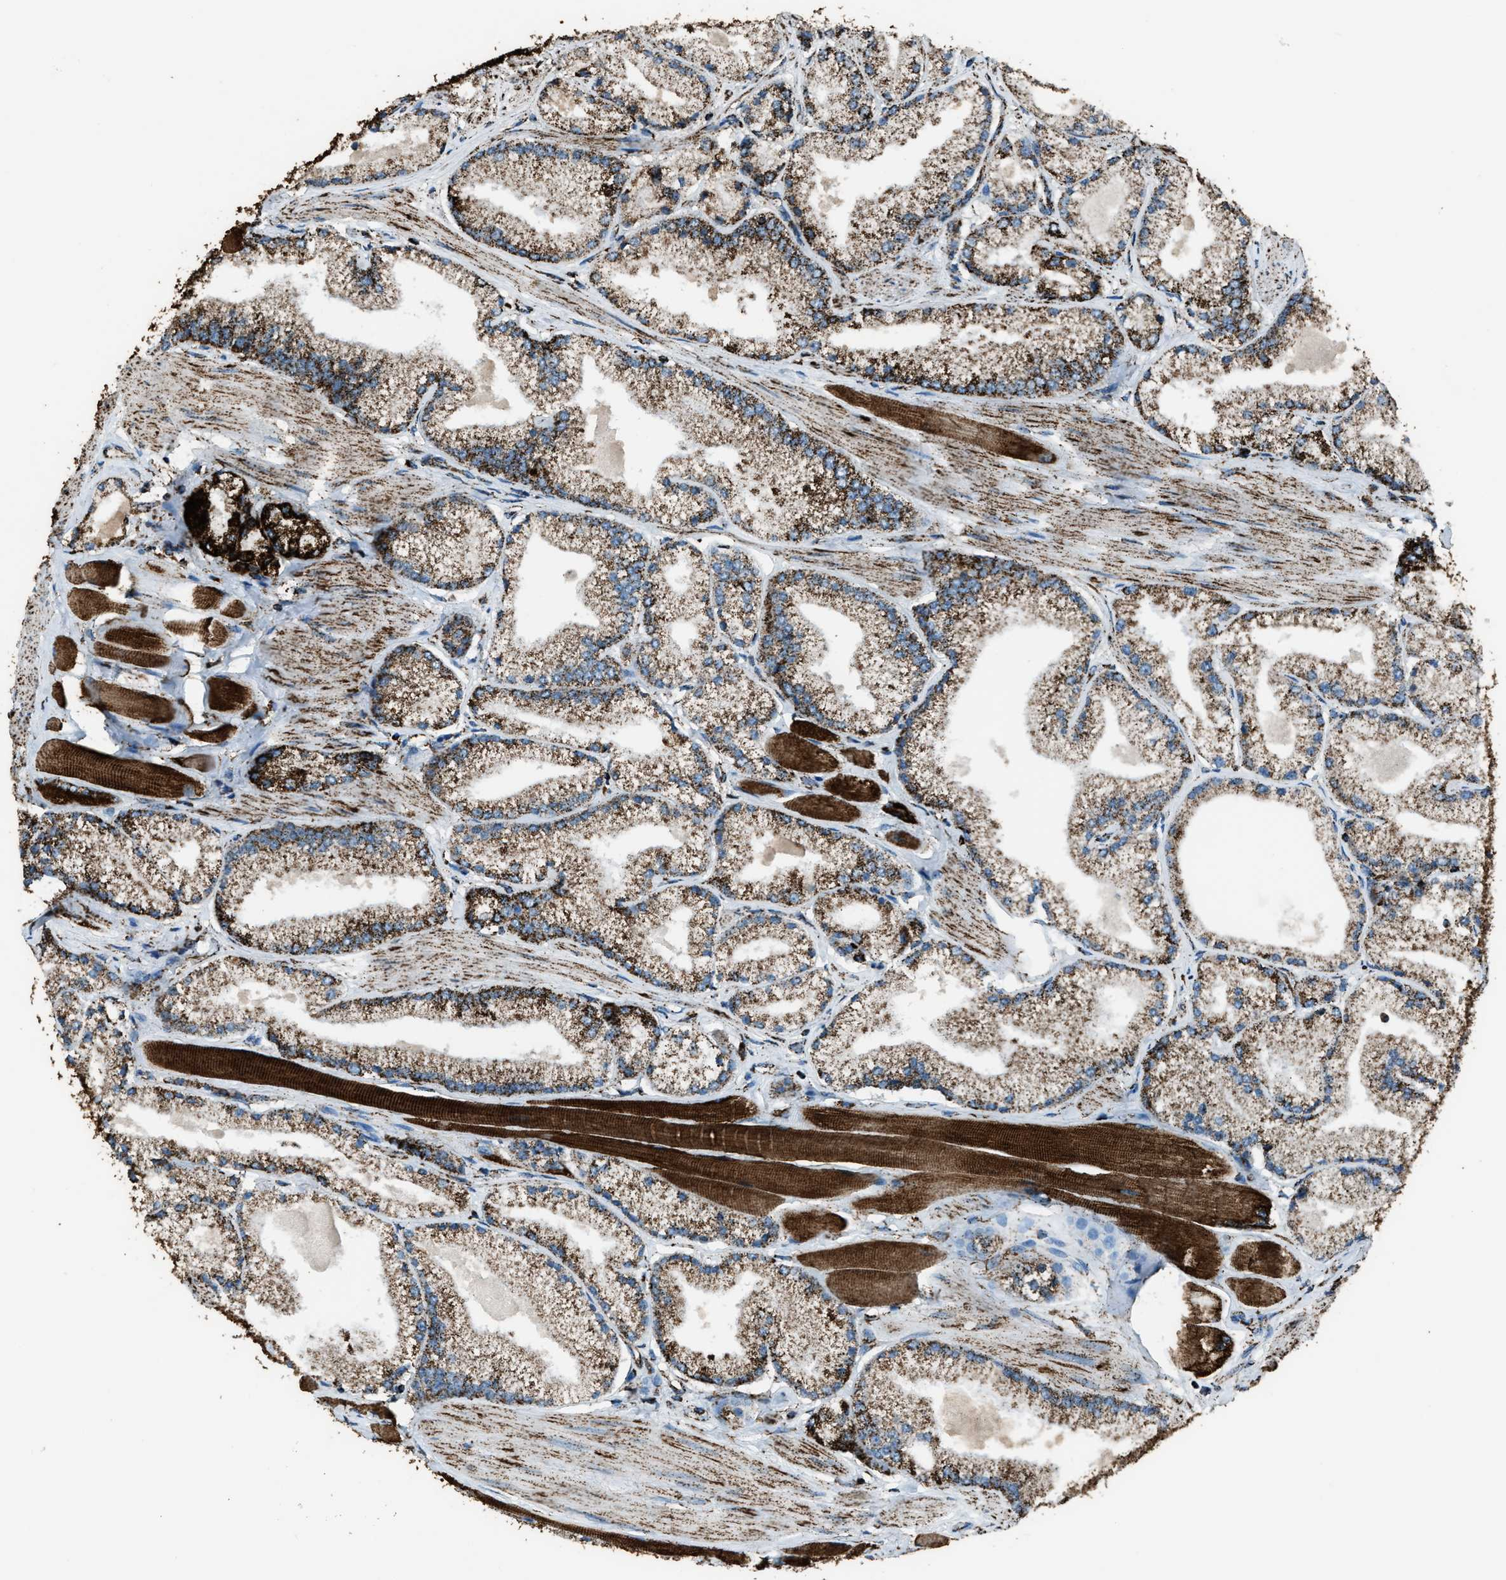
{"staining": {"intensity": "strong", "quantity": "25%-75%", "location": "cytoplasmic/membranous"}, "tissue": "prostate cancer", "cell_type": "Tumor cells", "image_type": "cancer", "snomed": [{"axis": "morphology", "description": "Adenocarcinoma, High grade"}, {"axis": "topography", "description": "Prostate"}], "caption": "A histopathology image of prostate cancer stained for a protein shows strong cytoplasmic/membranous brown staining in tumor cells.", "gene": "MDH2", "patient": {"sex": "male", "age": 50}}